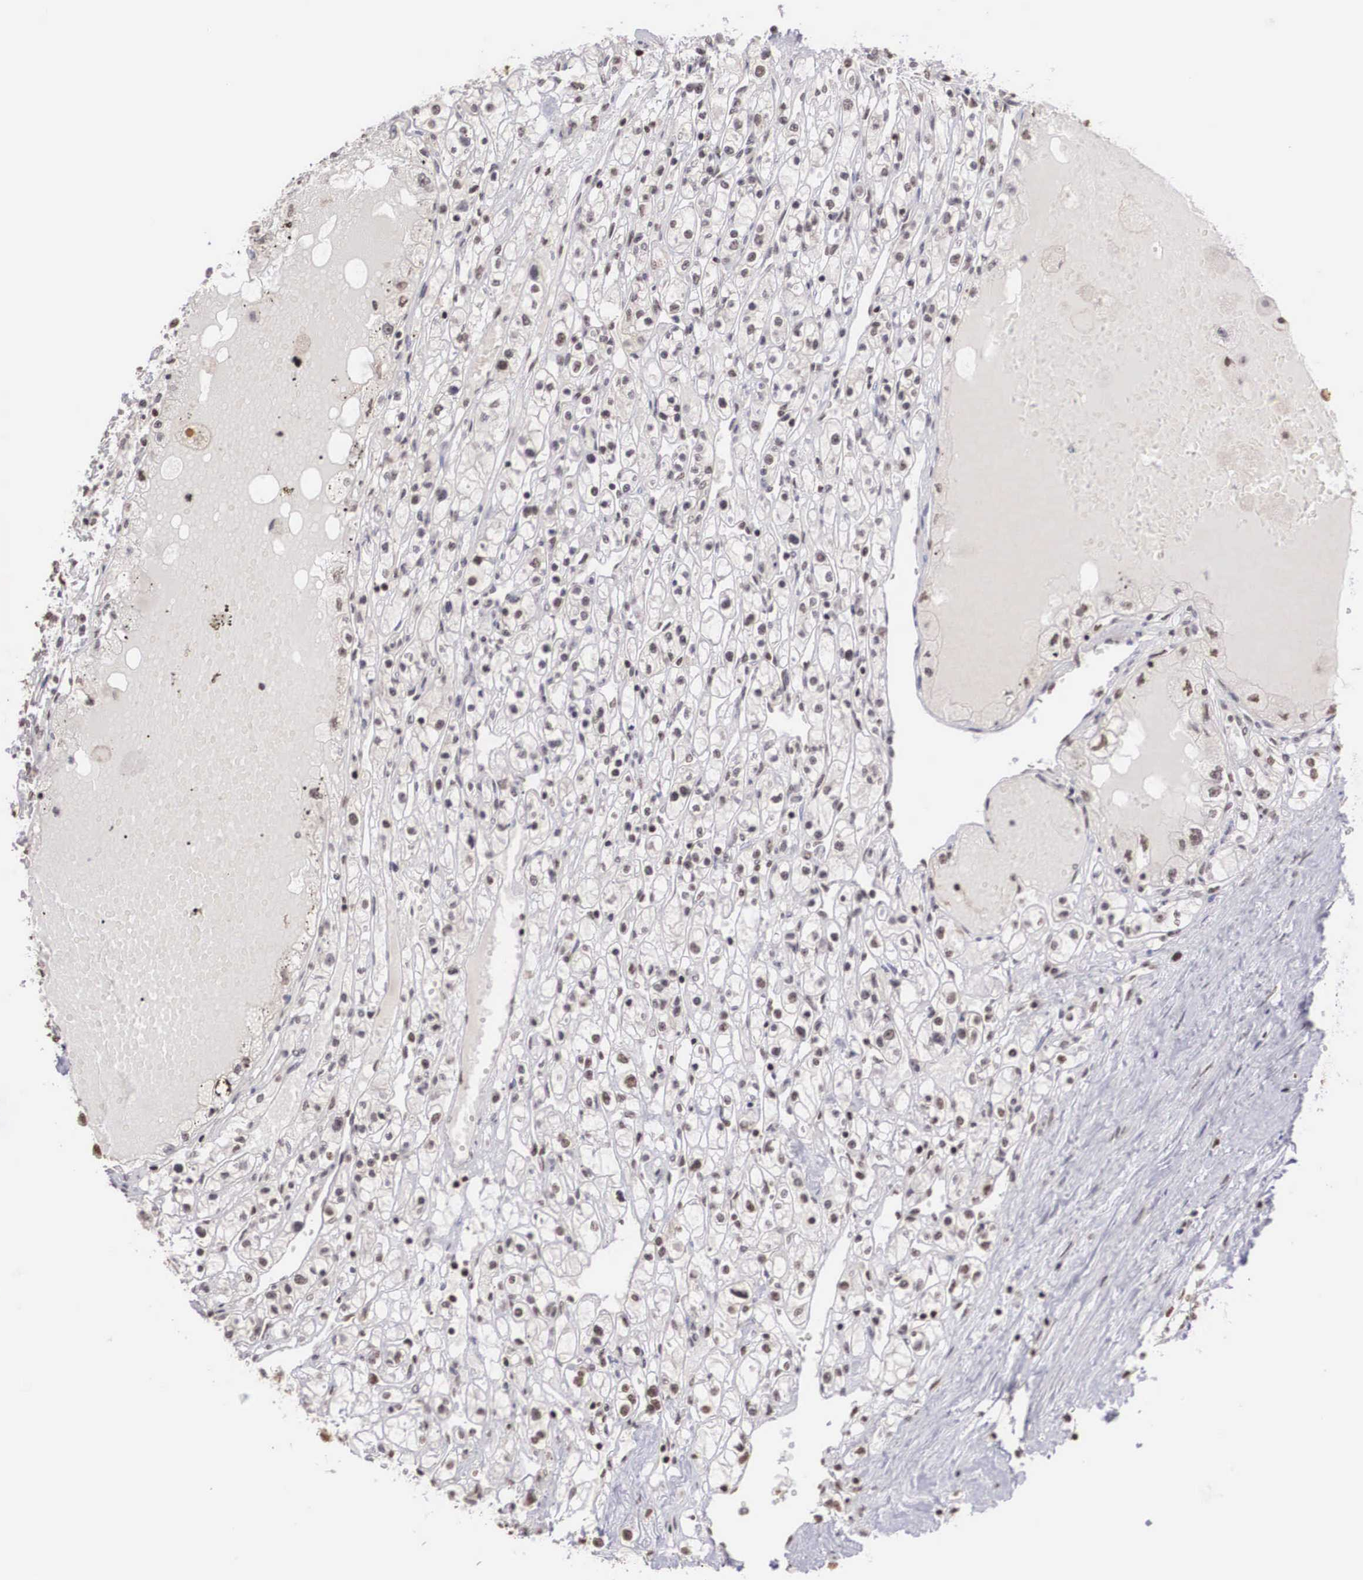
{"staining": {"intensity": "weak", "quantity": "<25%", "location": "nuclear"}, "tissue": "renal cancer", "cell_type": "Tumor cells", "image_type": "cancer", "snomed": [{"axis": "morphology", "description": "Adenocarcinoma, NOS"}, {"axis": "topography", "description": "Kidney"}], "caption": "A high-resolution micrograph shows immunohistochemistry (IHC) staining of adenocarcinoma (renal), which displays no significant expression in tumor cells.", "gene": "HTATSF1", "patient": {"sex": "male", "age": 56}}